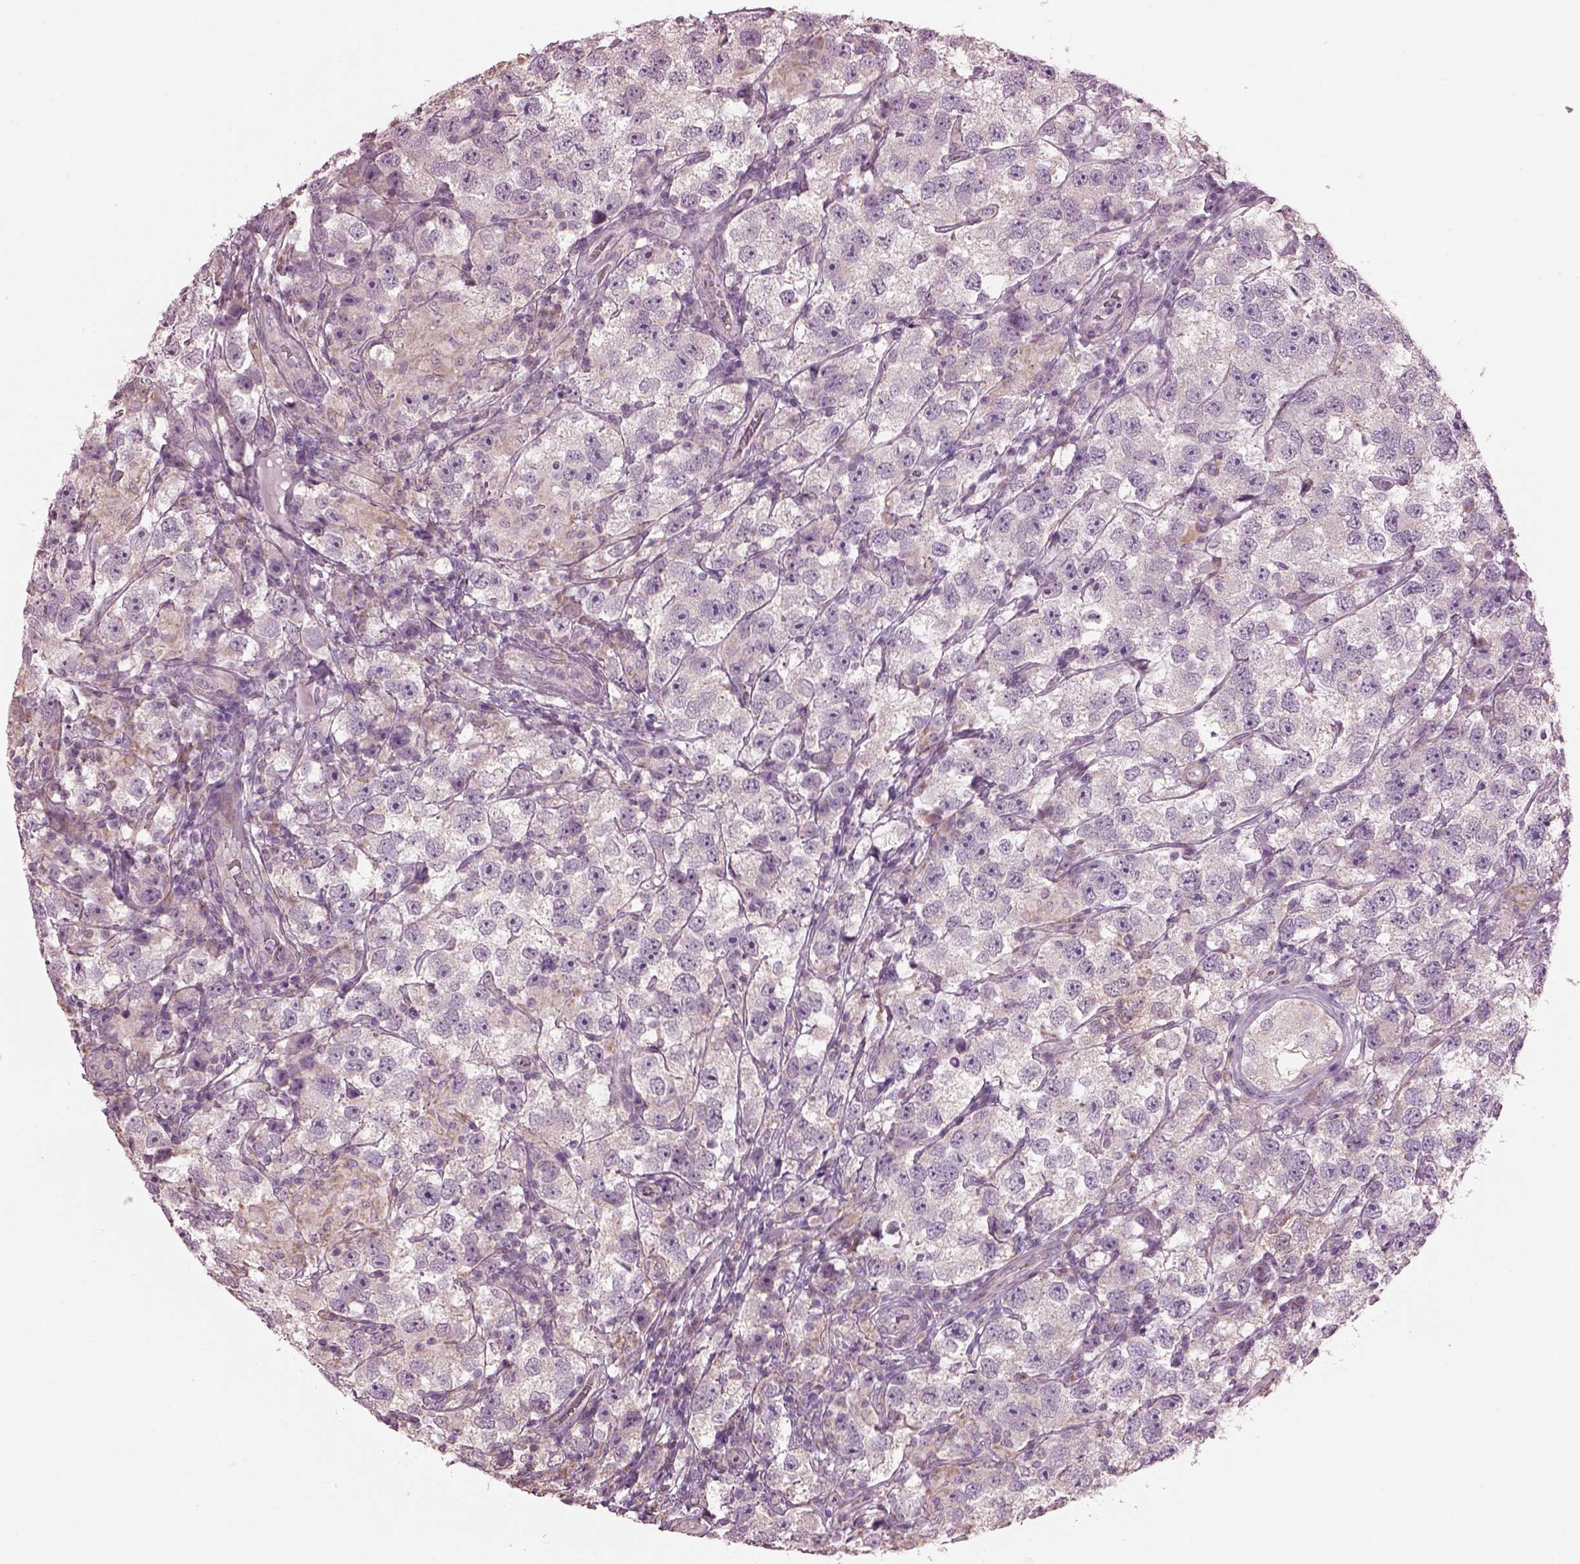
{"staining": {"intensity": "negative", "quantity": "none", "location": "none"}, "tissue": "testis cancer", "cell_type": "Tumor cells", "image_type": "cancer", "snomed": [{"axis": "morphology", "description": "Seminoma, NOS"}, {"axis": "topography", "description": "Testis"}], "caption": "Immunohistochemistry (IHC) photomicrograph of human testis cancer stained for a protein (brown), which reveals no expression in tumor cells. (Brightfield microscopy of DAB (3,3'-diaminobenzidine) IHC at high magnification).", "gene": "SPATA7", "patient": {"sex": "male", "age": 26}}